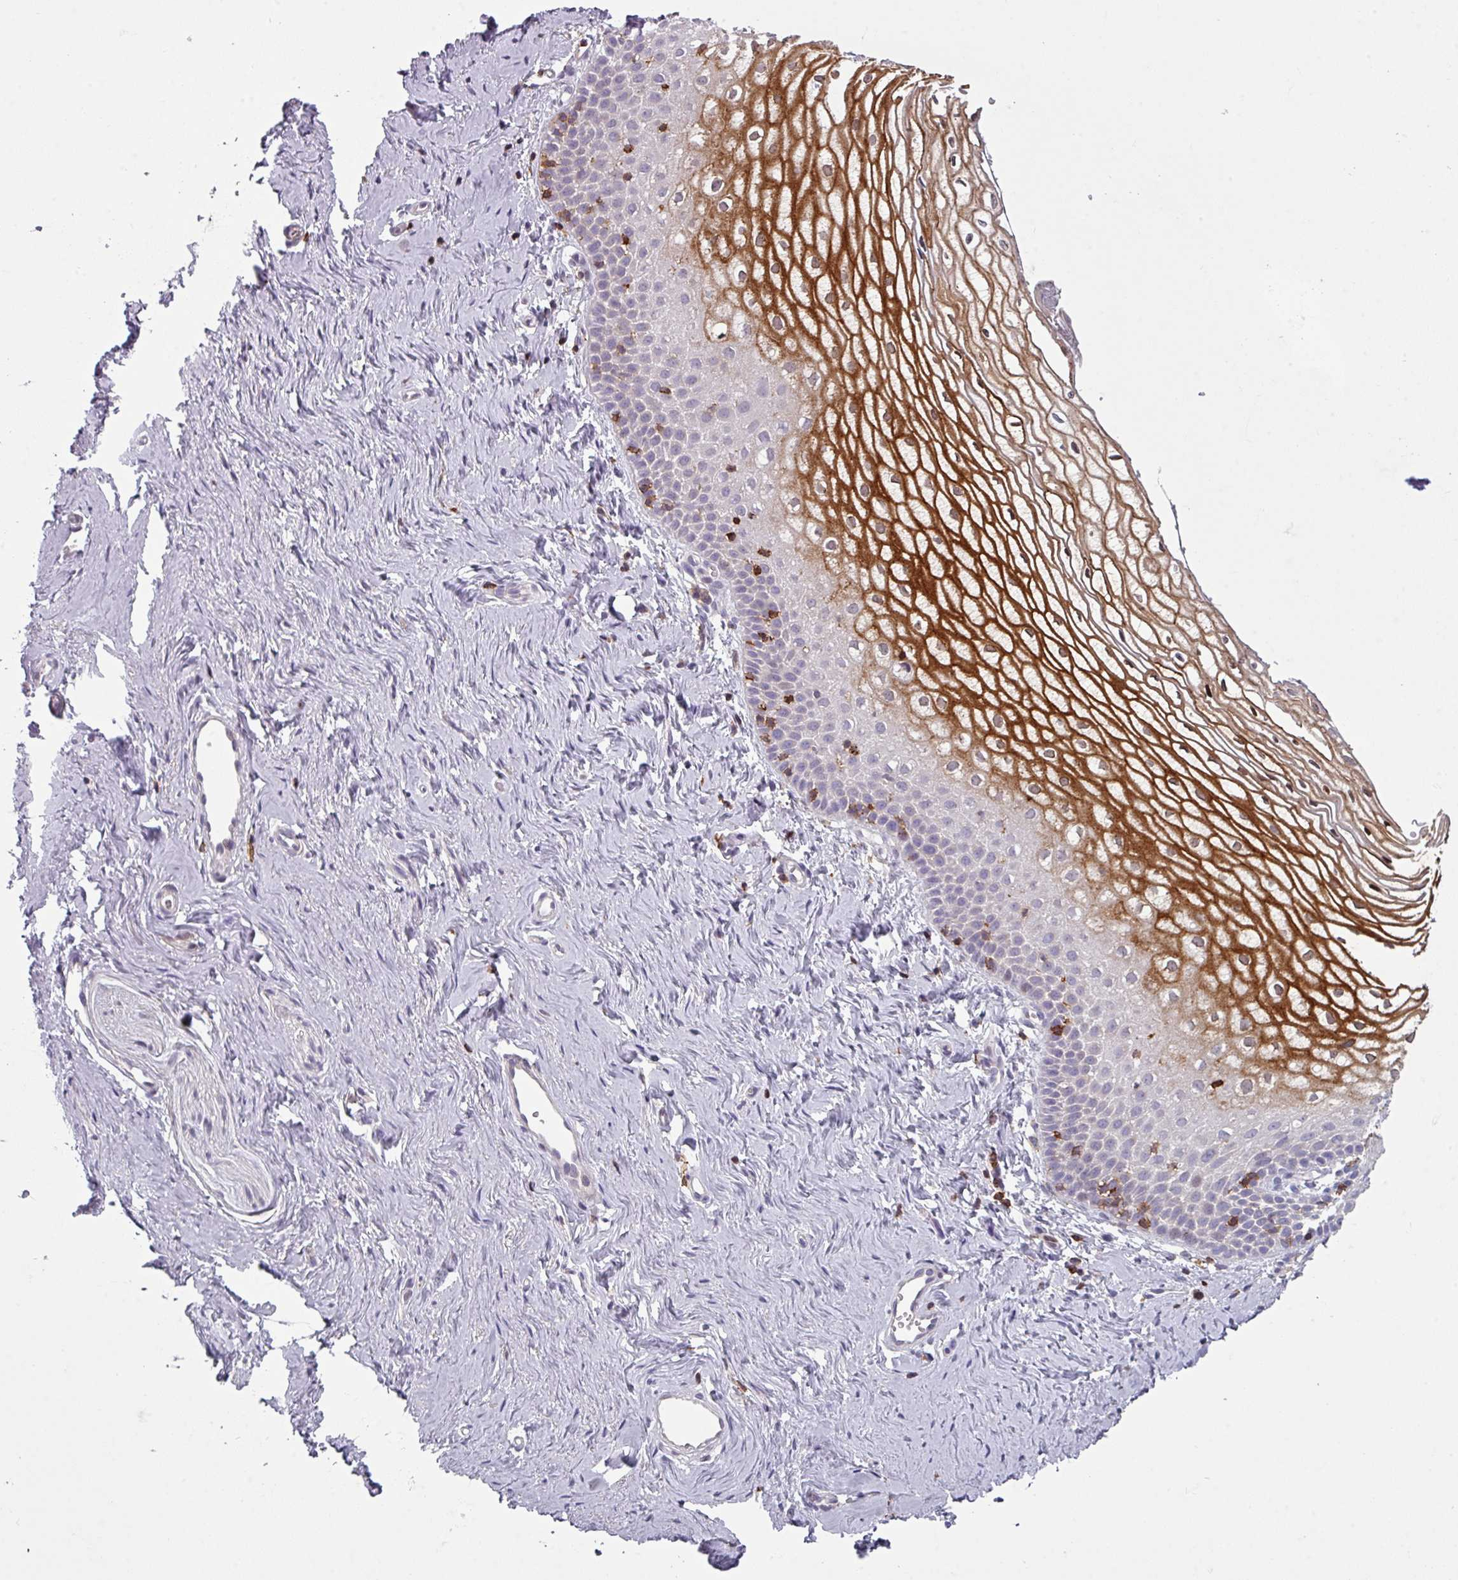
{"staining": {"intensity": "strong", "quantity": "<25%", "location": "cytoplasmic/membranous"}, "tissue": "vagina", "cell_type": "Squamous epithelial cells", "image_type": "normal", "snomed": [{"axis": "morphology", "description": "Normal tissue, NOS"}, {"axis": "topography", "description": "Vagina"}], "caption": "A high-resolution image shows immunohistochemistry (IHC) staining of benign vagina, which reveals strong cytoplasmic/membranous staining in approximately <25% of squamous epithelial cells. The staining was performed using DAB to visualize the protein expression in brown, while the nuclei were stained in blue with hematoxylin (Magnification: 20x).", "gene": "NEDD9", "patient": {"sex": "female", "age": 56}}